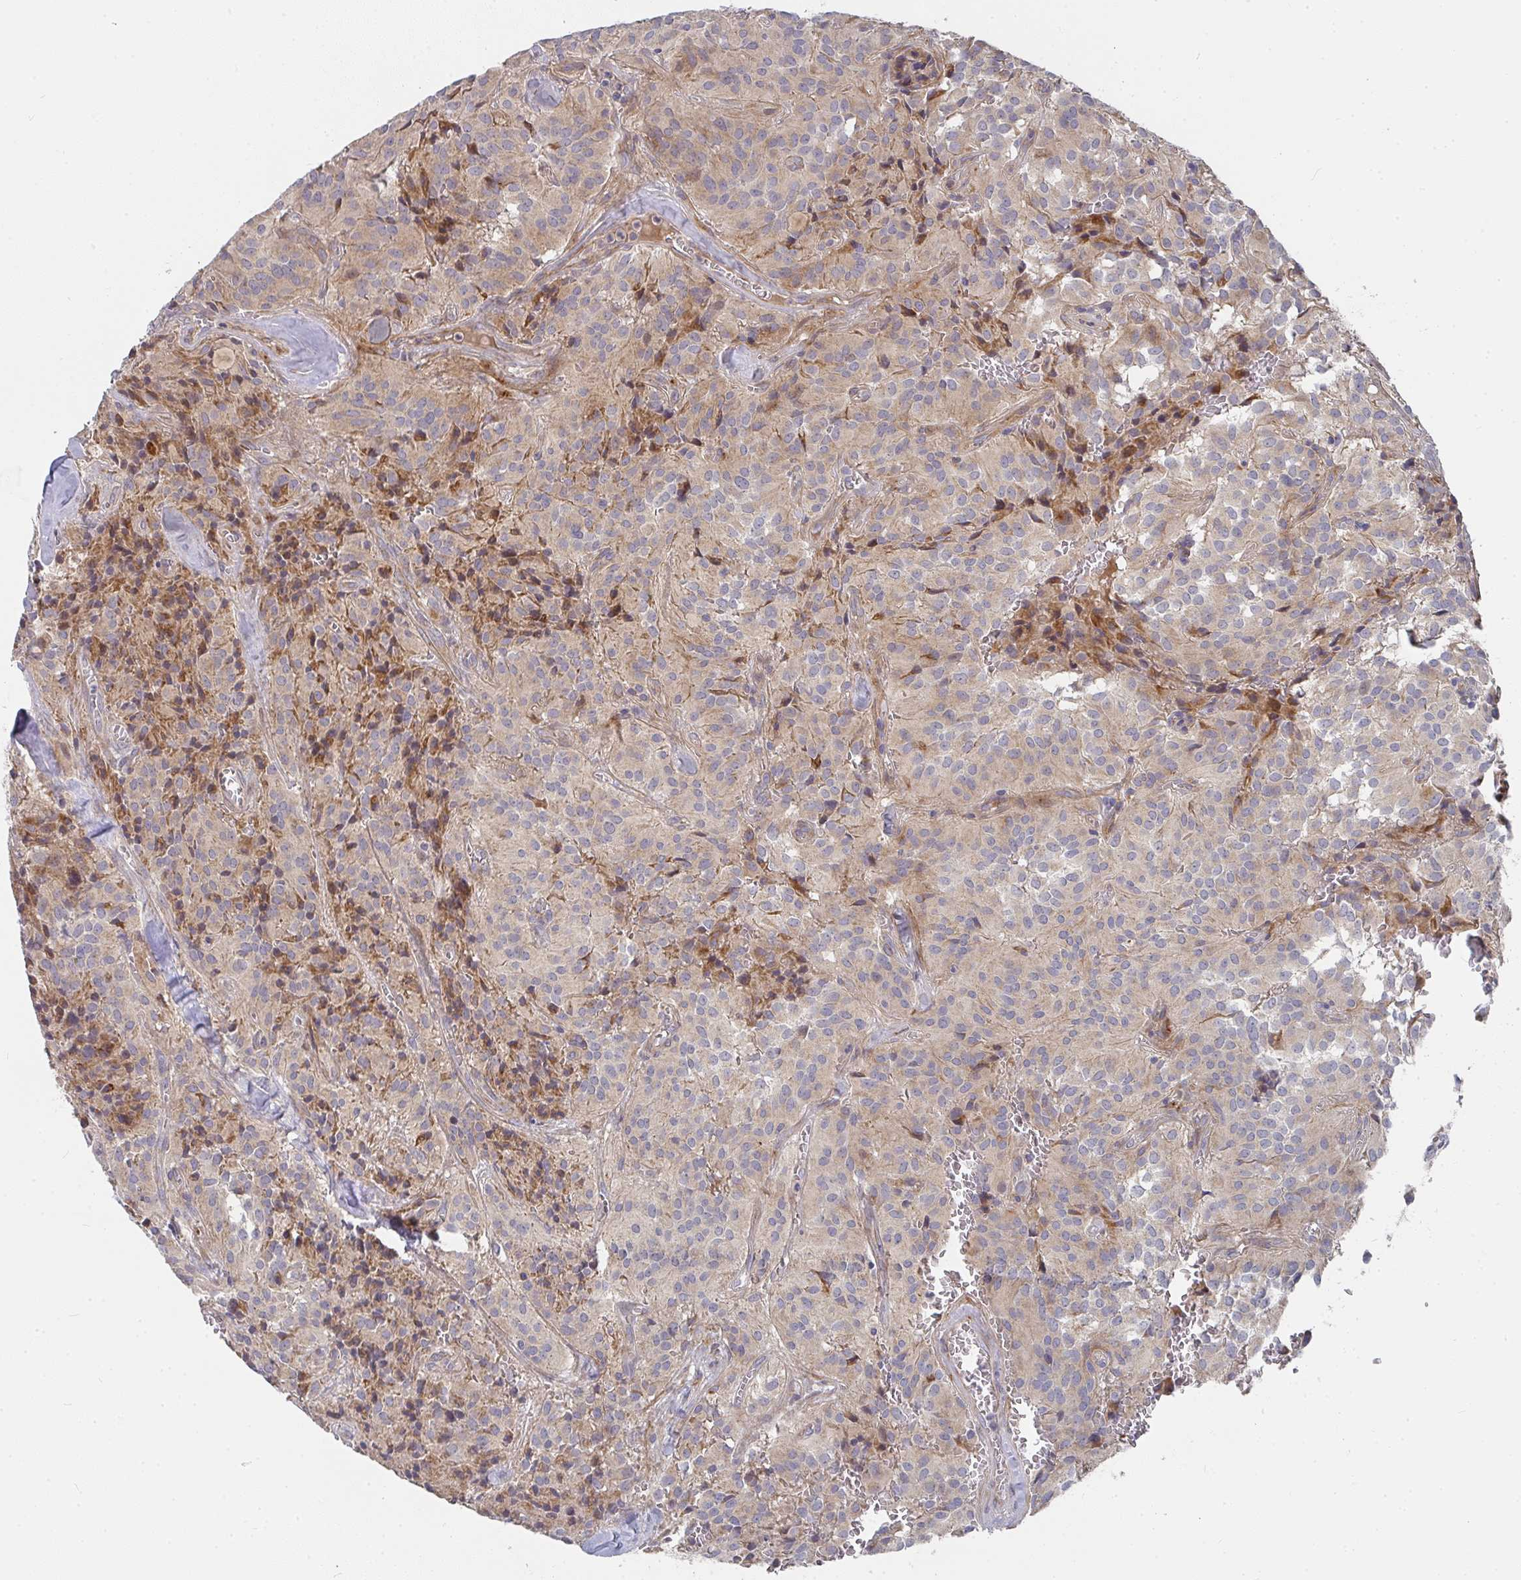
{"staining": {"intensity": "weak", "quantity": "25%-75%", "location": "cytoplasmic/membranous"}, "tissue": "glioma", "cell_type": "Tumor cells", "image_type": "cancer", "snomed": [{"axis": "morphology", "description": "Glioma, malignant, Low grade"}, {"axis": "topography", "description": "Brain"}], "caption": "Approximately 25%-75% of tumor cells in human malignant glioma (low-grade) display weak cytoplasmic/membranous protein positivity as visualized by brown immunohistochemical staining.", "gene": "RHEBL1", "patient": {"sex": "male", "age": 42}}